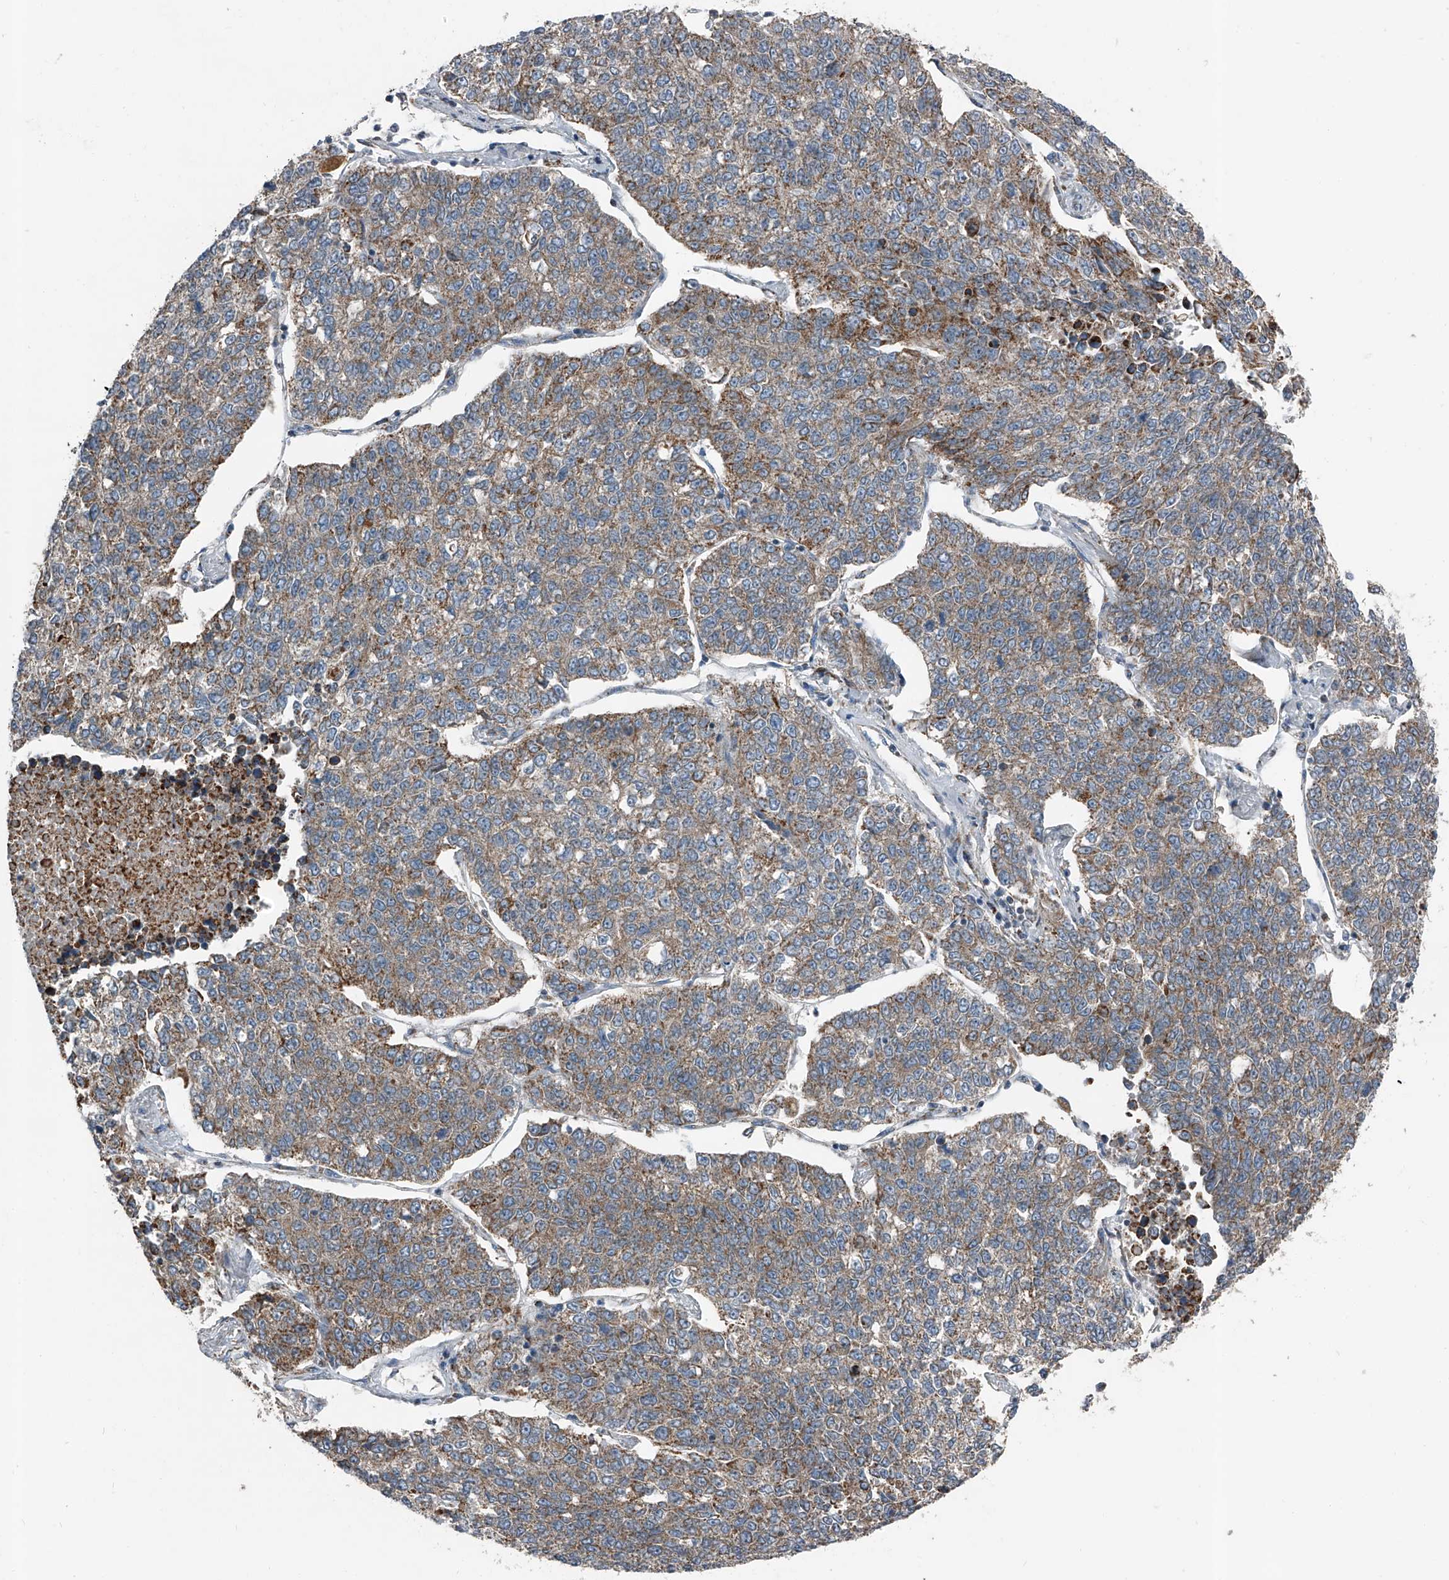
{"staining": {"intensity": "moderate", "quantity": ">75%", "location": "cytoplasmic/membranous"}, "tissue": "lung cancer", "cell_type": "Tumor cells", "image_type": "cancer", "snomed": [{"axis": "morphology", "description": "Adenocarcinoma, NOS"}, {"axis": "topography", "description": "Lung"}], "caption": "IHC image of human lung adenocarcinoma stained for a protein (brown), which shows medium levels of moderate cytoplasmic/membranous staining in approximately >75% of tumor cells.", "gene": "CHRNA7", "patient": {"sex": "male", "age": 49}}